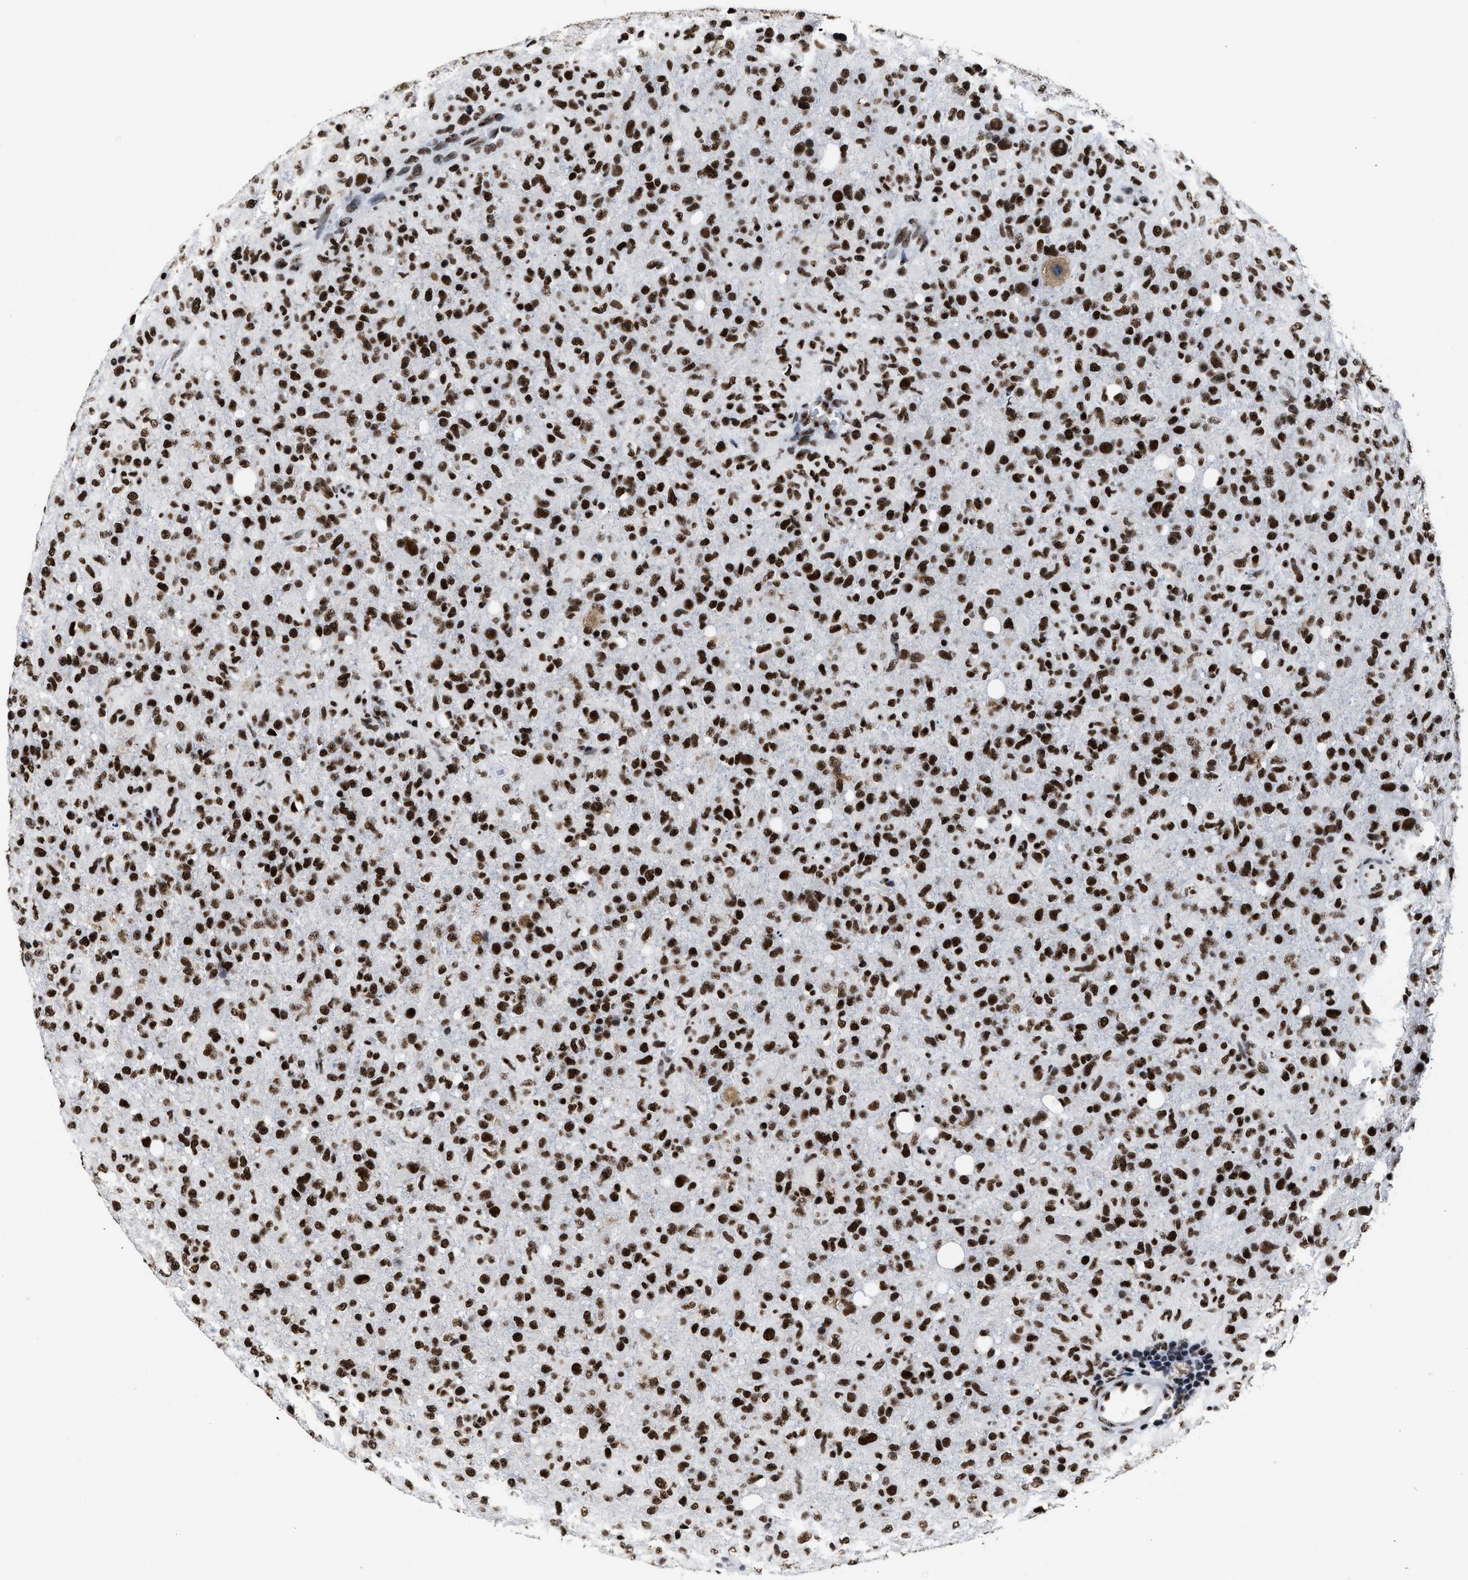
{"staining": {"intensity": "strong", "quantity": ">75%", "location": "nuclear"}, "tissue": "glioma", "cell_type": "Tumor cells", "image_type": "cancer", "snomed": [{"axis": "morphology", "description": "Glioma, malignant, High grade"}, {"axis": "topography", "description": "Brain"}], "caption": "This image demonstrates glioma stained with immunohistochemistry to label a protein in brown. The nuclear of tumor cells show strong positivity for the protein. Nuclei are counter-stained blue.", "gene": "SMARCC2", "patient": {"sex": "female", "age": 57}}